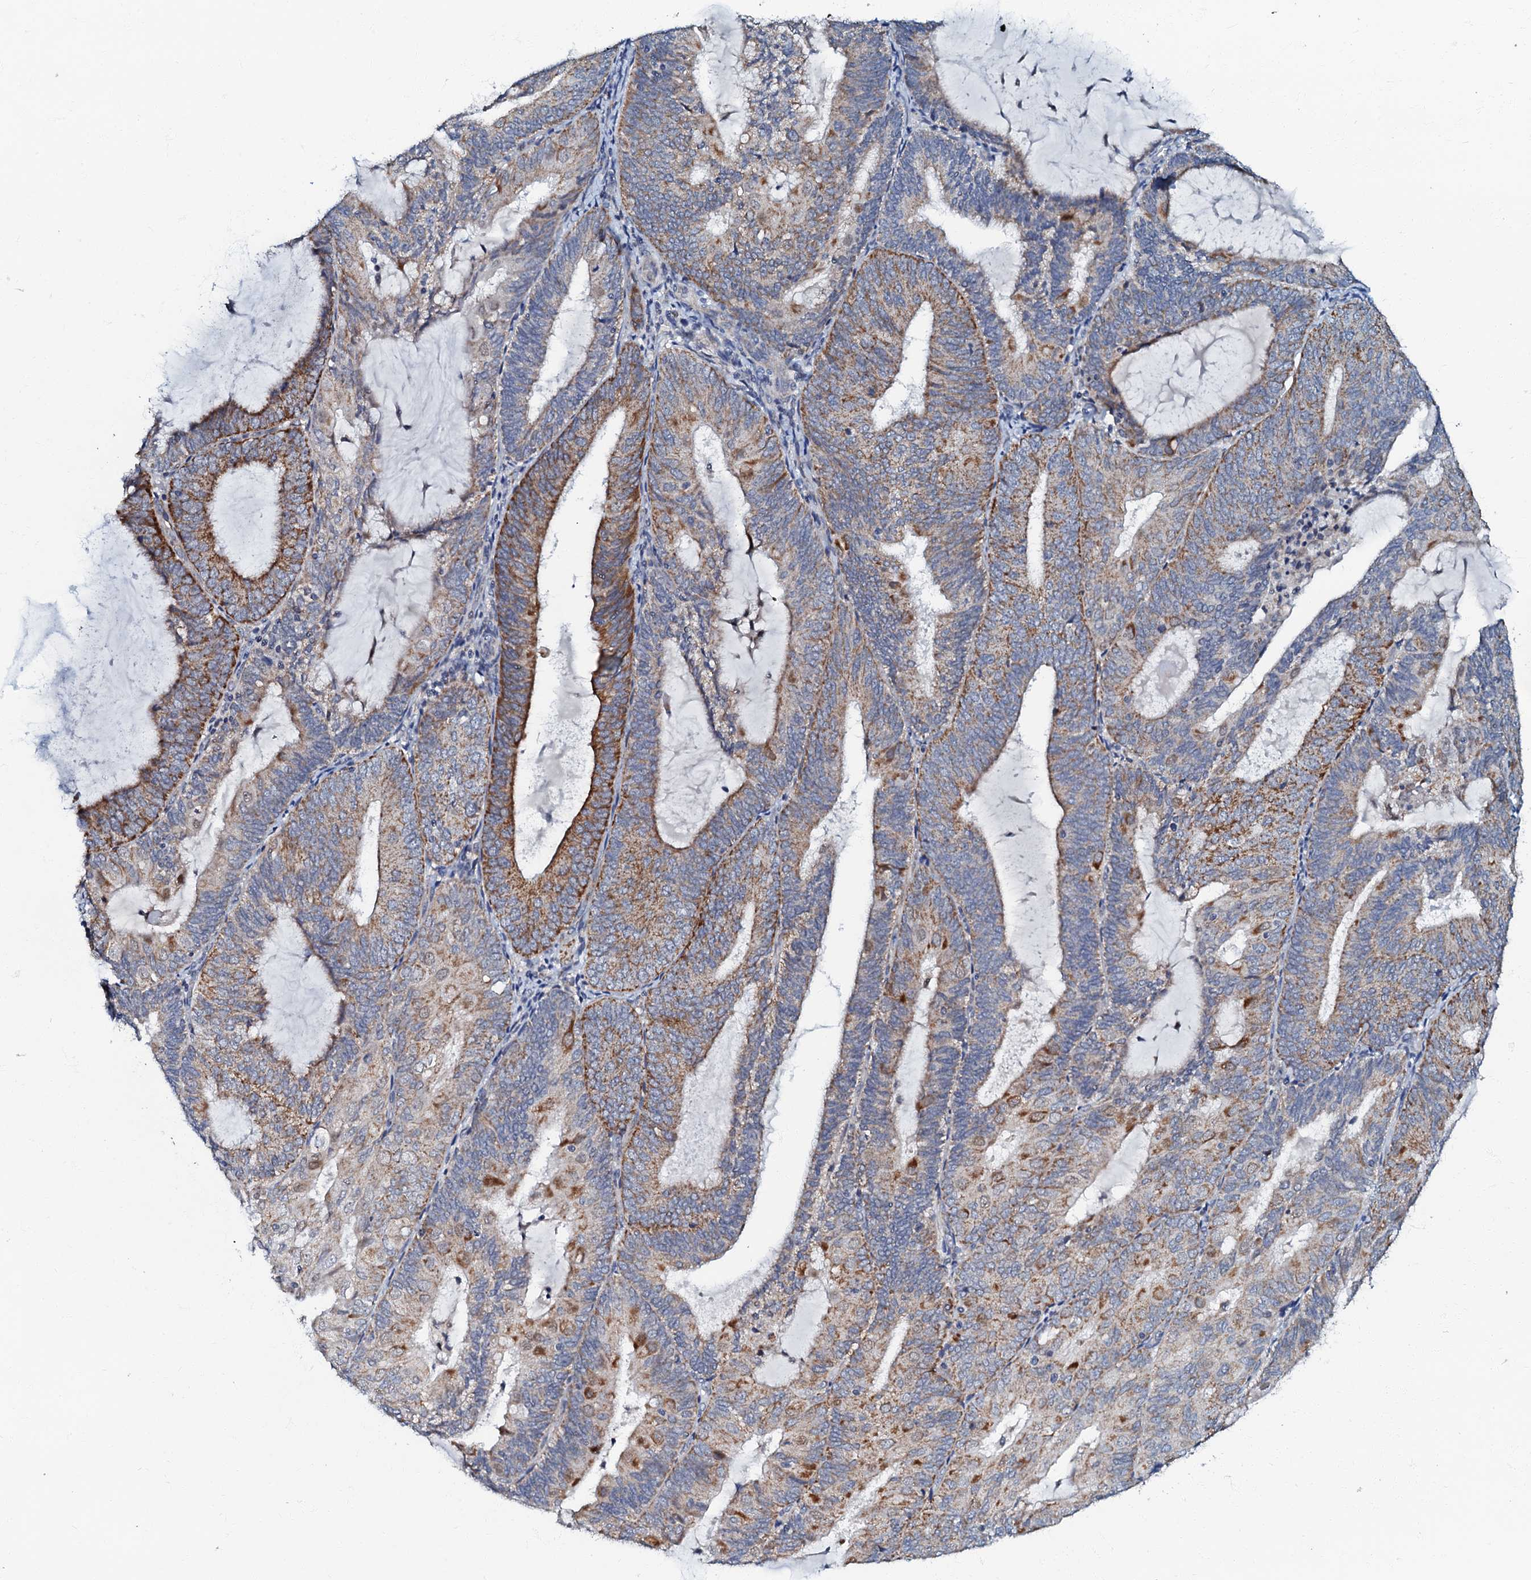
{"staining": {"intensity": "moderate", "quantity": ">75%", "location": "cytoplasmic/membranous"}, "tissue": "endometrial cancer", "cell_type": "Tumor cells", "image_type": "cancer", "snomed": [{"axis": "morphology", "description": "Adenocarcinoma, NOS"}, {"axis": "topography", "description": "Endometrium"}], "caption": "High-power microscopy captured an IHC micrograph of endometrial adenocarcinoma, revealing moderate cytoplasmic/membranous positivity in about >75% of tumor cells. Nuclei are stained in blue.", "gene": "MRPL51", "patient": {"sex": "female", "age": 81}}